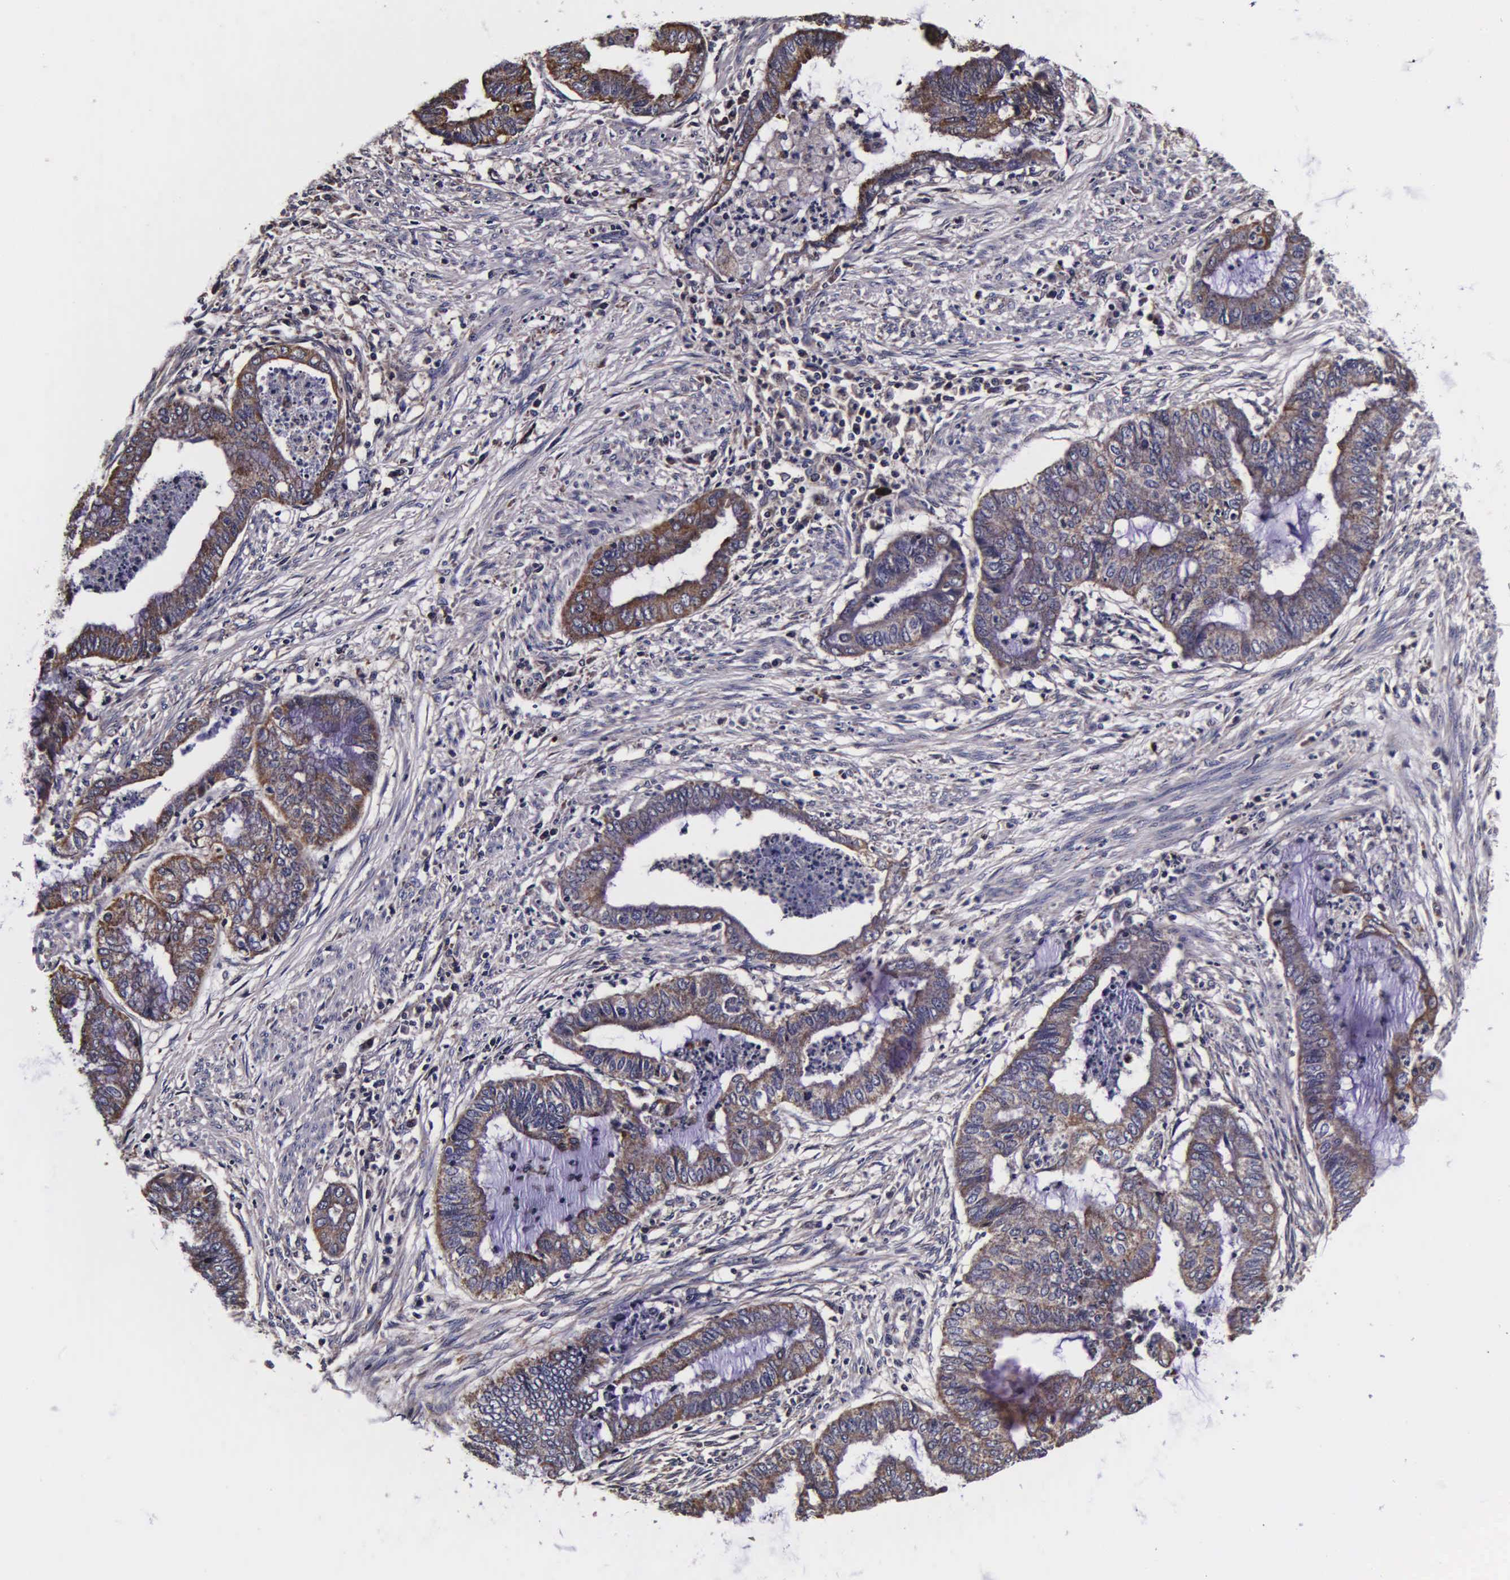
{"staining": {"intensity": "weak", "quantity": ">75%", "location": "cytoplasmic/membranous"}, "tissue": "endometrial cancer", "cell_type": "Tumor cells", "image_type": "cancer", "snomed": [{"axis": "morphology", "description": "Necrosis, NOS"}, {"axis": "morphology", "description": "Adenocarcinoma, NOS"}, {"axis": "topography", "description": "Endometrium"}], "caption": "A brown stain highlights weak cytoplasmic/membranous expression of a protein in endometrial cancer (adenocarcinoma) tumor cells. Using DAB (brown) and hematoxylin (blue) stains, captured at high magnification using brightfield microscopy.", "gene": "PSMA3", "patient": {"sex": "female", "age": 79}}